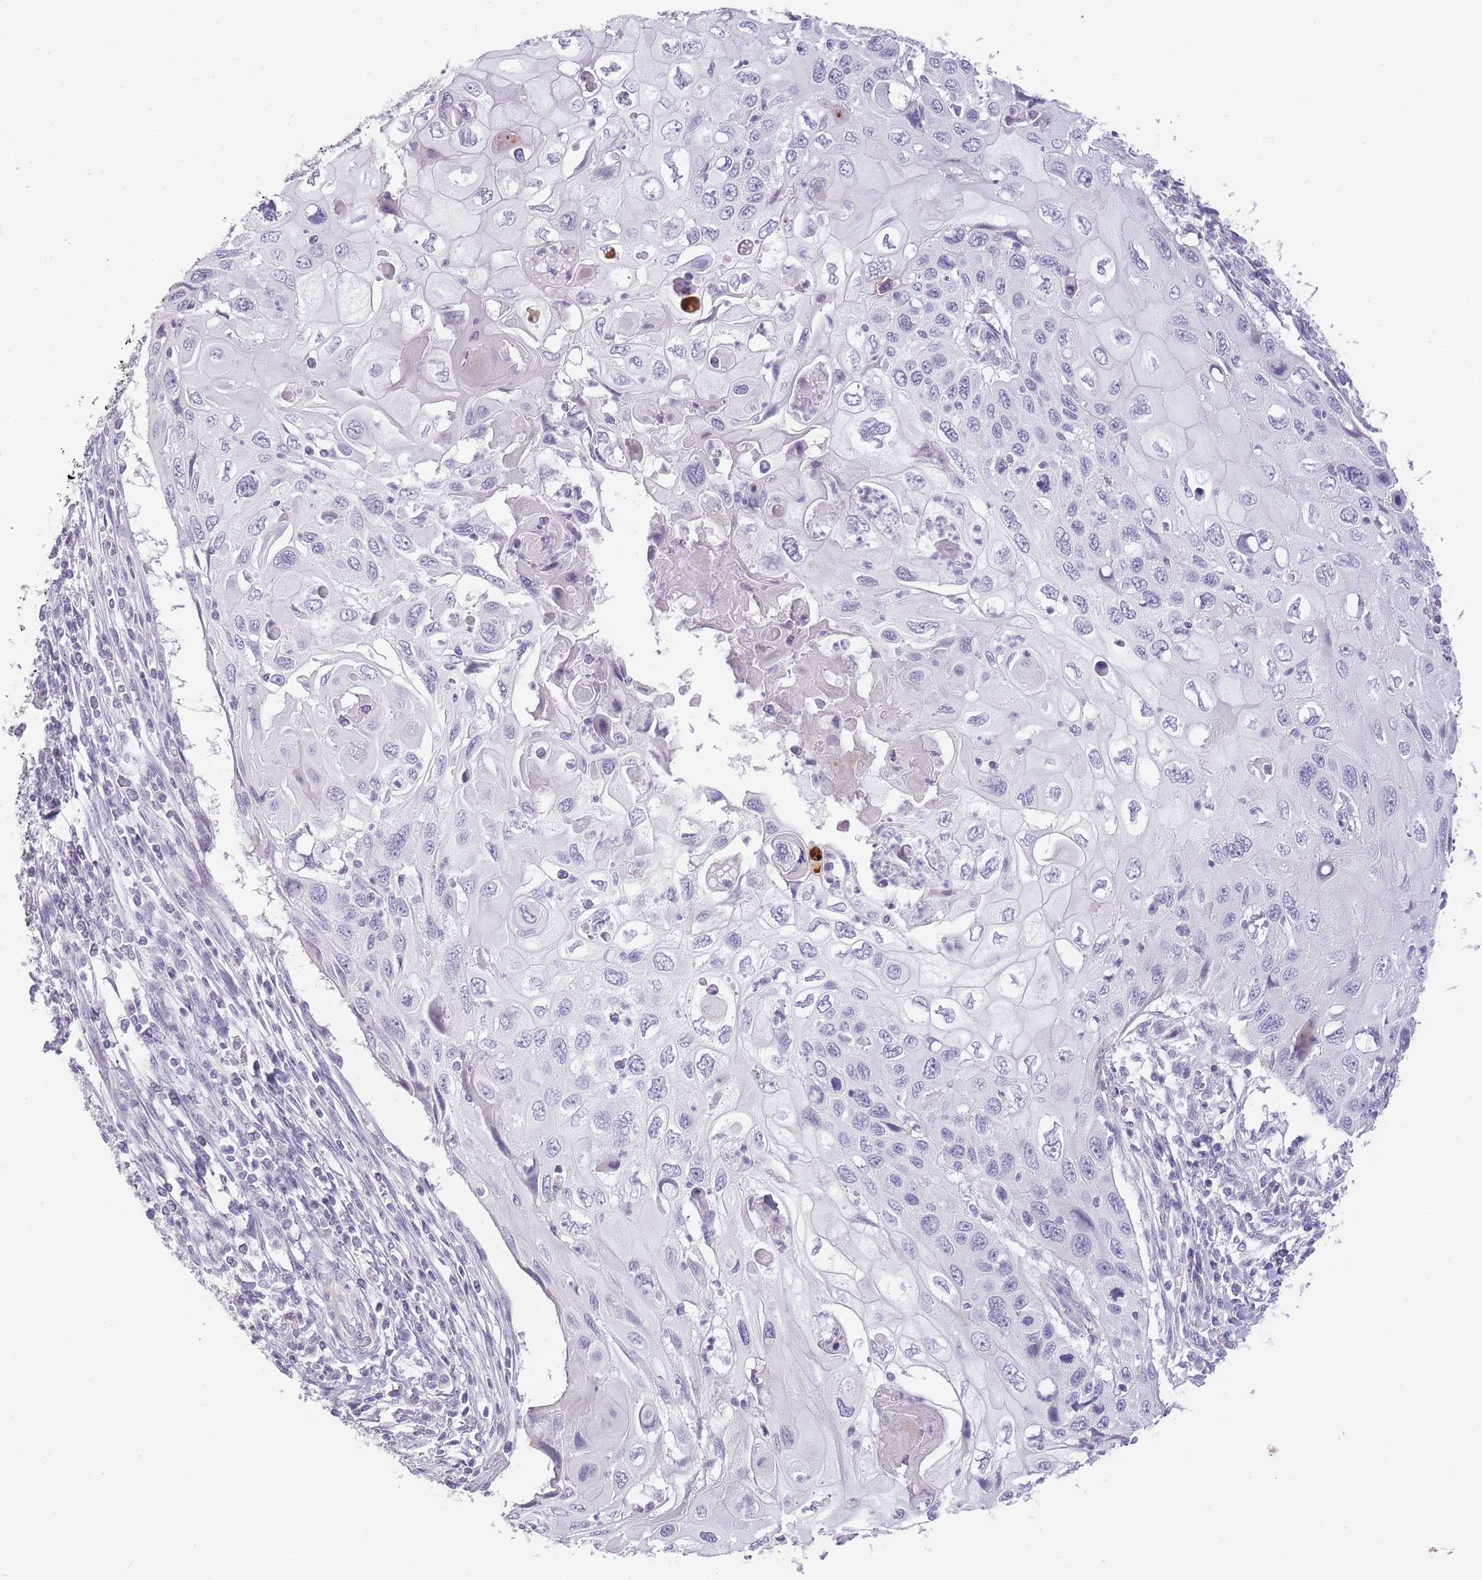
{"staining": {"intensity": "negative", "quantity": "none", "location": "none"}, "tissue": "cervical cancer", "cell_type": "Tumor cells", "image_type": "cancer", "snomed": [{"axis": "morphology", "description": "Squamous cell carcinoma, NOS"}, {"axis": "topography", "description": "Cervix"}], "caption": "Tumor cells show no significant protein expression in squamous cell carcinoma (cervical).", "gene": "GGT1", "patient": {"sex": "female", "age": 70}}